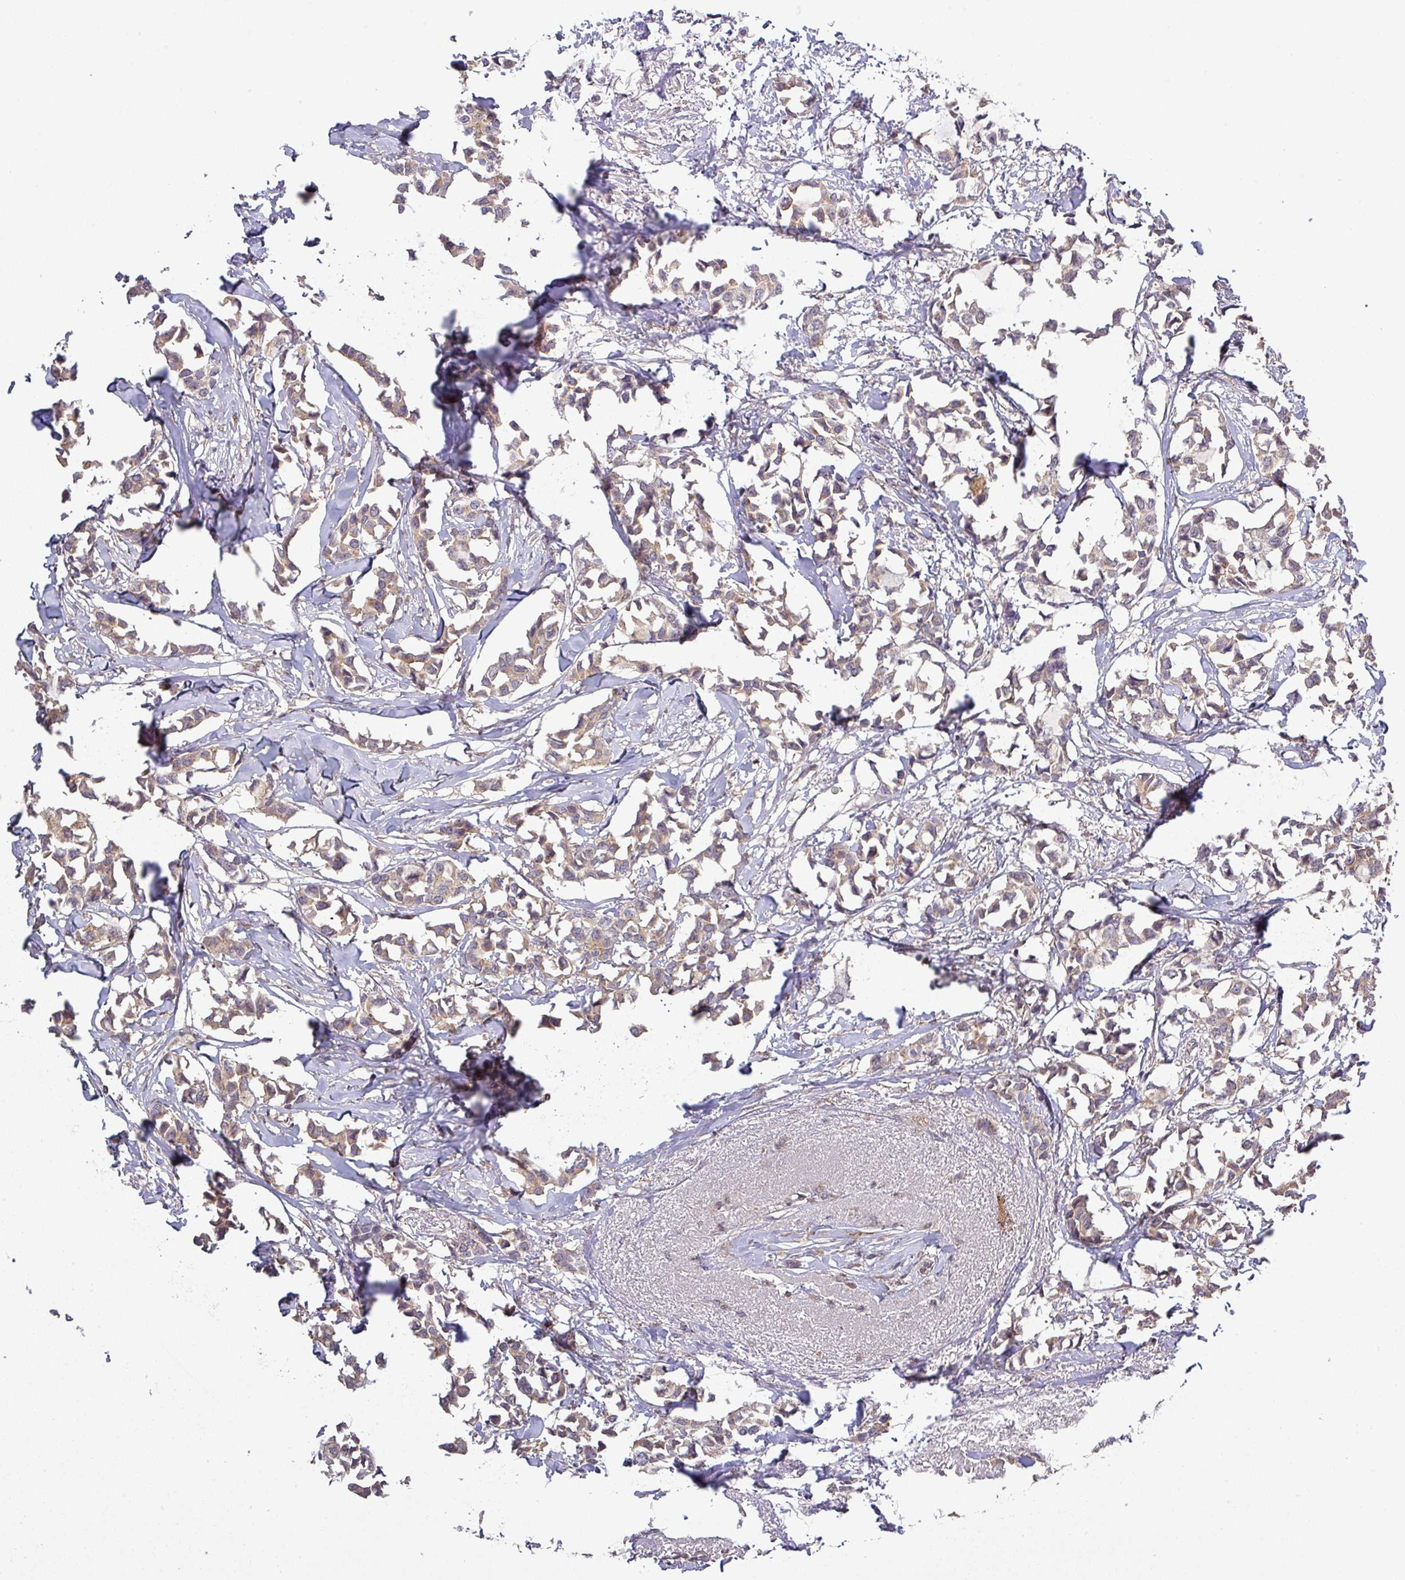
{"staining": {"intensity": "weak", "quantity": ">75%", "location": "cytoplasmic/membranous"}, "tissue": "breast cancer", "cell_type": "Tumor cells", "image_type": "cancer", "snomed": [{"axis": "morphology", "description": "Duct carcinoma"}, {"axis": "topography", "description": "Breast"}], "caption": "This is a photomicrograph of immunohistochemistry staining of breast intraductal carcinoma, which shows weak positivity in the cytoplasmic/membranous of tumor cells.", "gene": "CCDC121", "patient": {"sex": "female", "age": 73}}